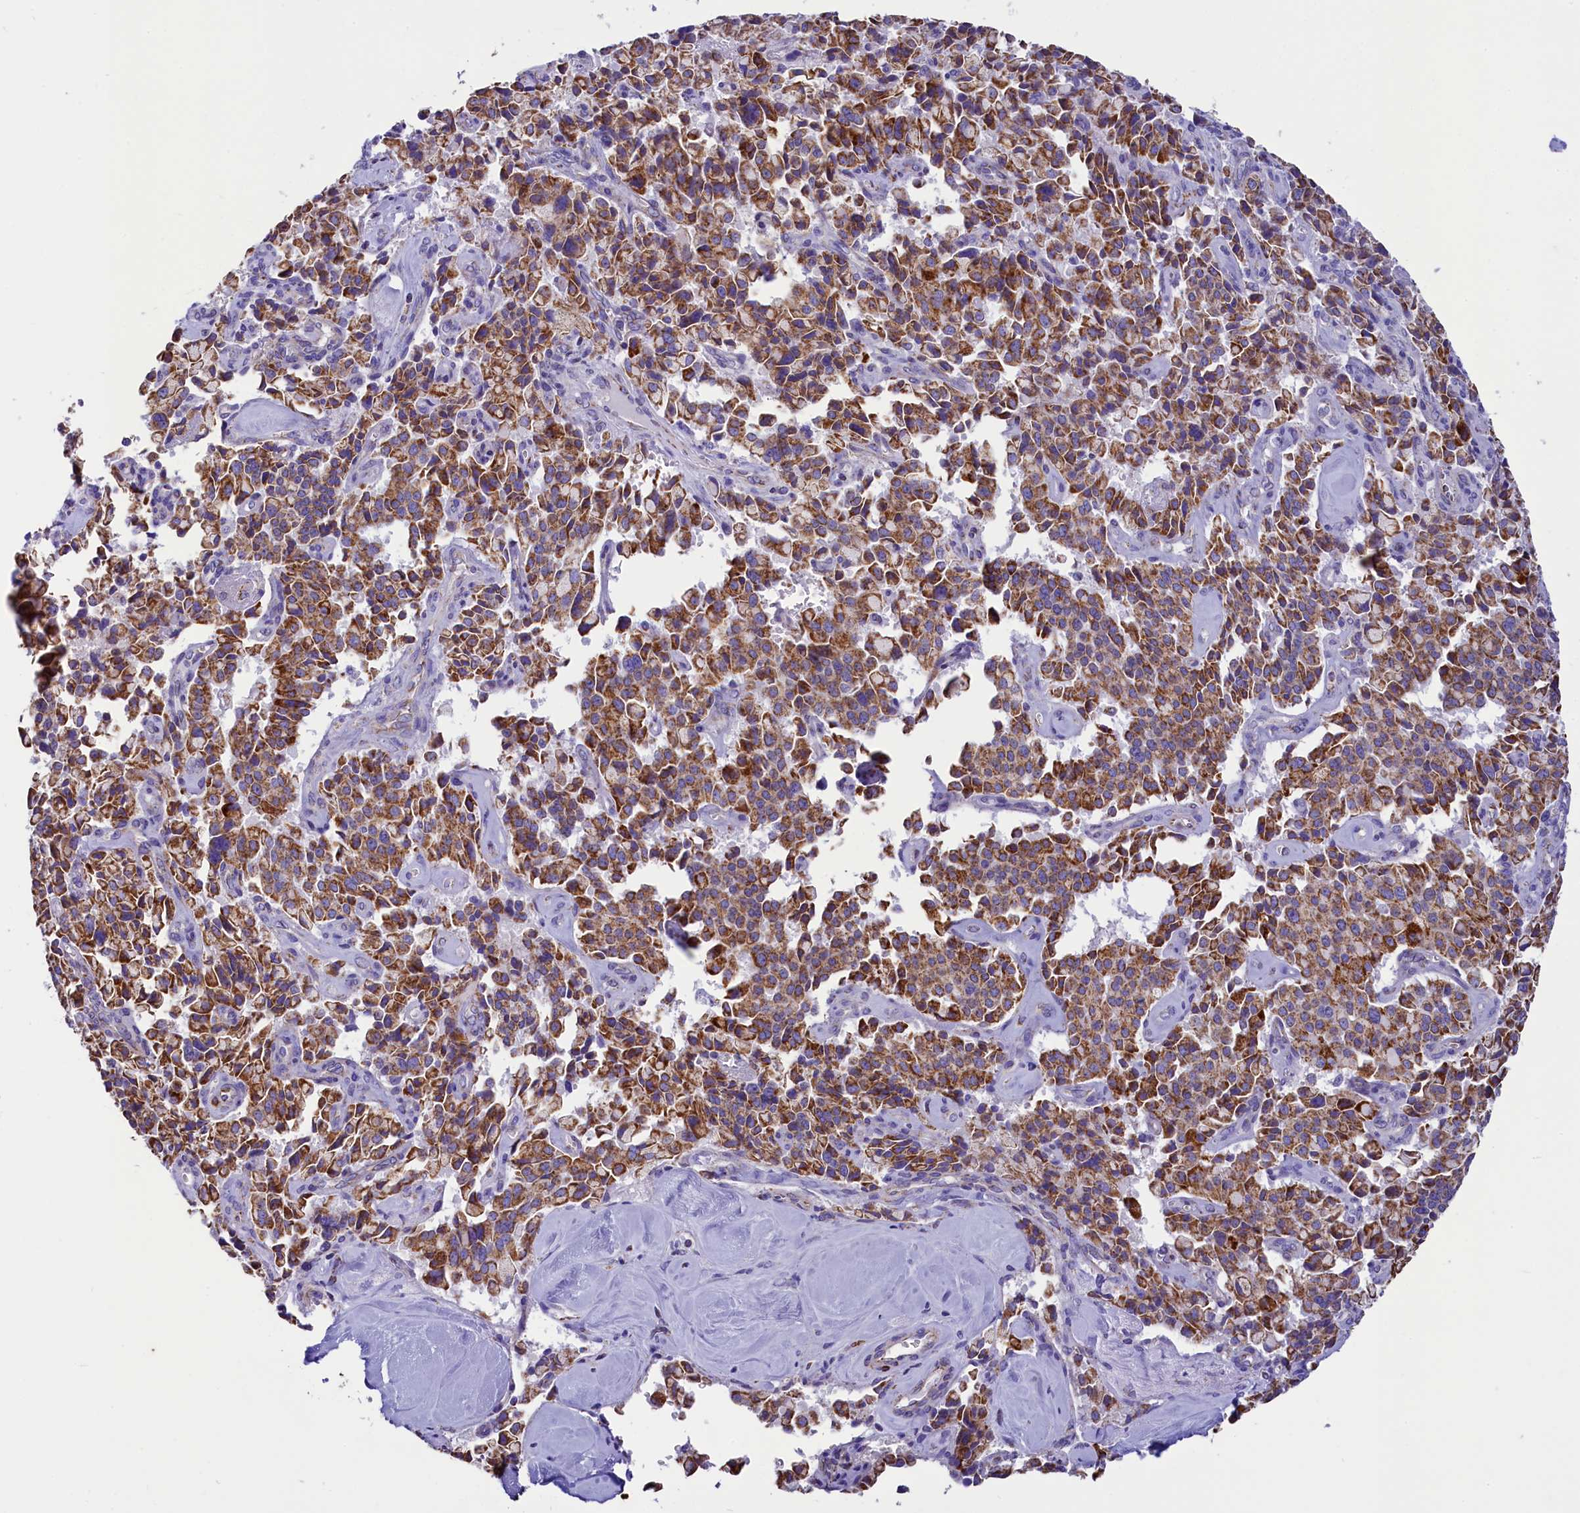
{"staining": {"intensity": "moderate", "quantity": ">75%", "location": "cytoplasmic/membranous"}, "tissue": "pancreatic cancer", "cell_type": "Tumor cells", "image_type": "cancer", "snomed": [{"axis": "morphology", "description": "Adenocarcinoma, NOS"}, {"axis": "topography", "description": "Pancreas"}], "caption": "Adenocarcinoma (pancreatic) stained for a protein demonstrates moderate cytoplasmic/membranous positivity in tumor cells. Immunohistochemistry (ihc) stains the protein of interest in brown and the nuclei are stained blue.", "gene": "IDH3A", "patient": {"sex": "male", "age": 65}}